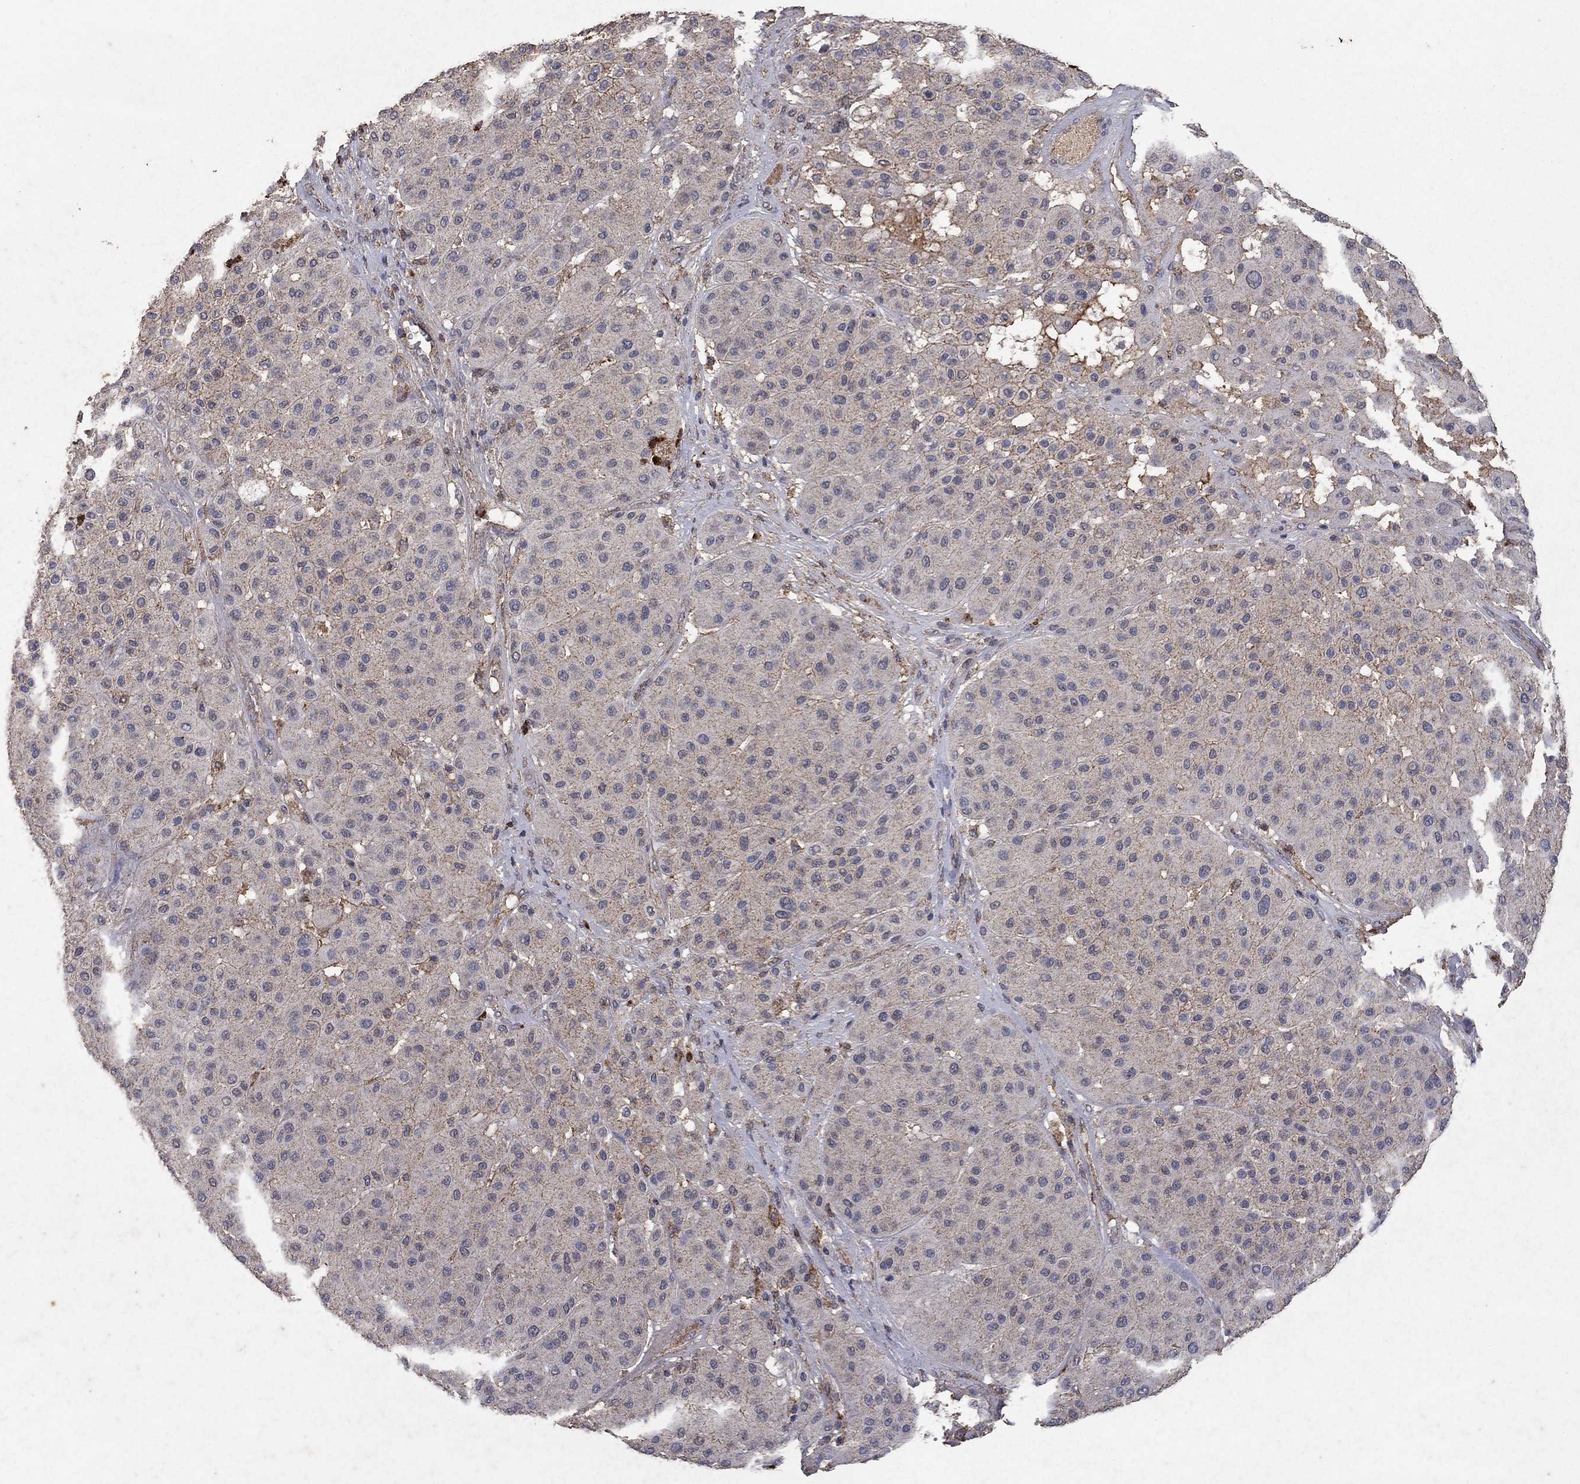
{"staining": {"intensity": "moderate", "quantity": "<25%", "location": "cytoplasmic/membranous"}, "tissue": "melanoma", "cell_type": "Tumor cells", "image_type": "cancer", "snomed": [{"axis": "morphology", "description": "Malignant melanoma, Metastatic site"}, {"axis": "topography", "description": "Smooth muscle"}], "caption": "Human malignant melanoma (metastatic site) stained with a brown dye exhibits moderate cytoplasmic/membranous positive expression in approximately <25% of tumor cells.", "gene": "CD24", "patient": {"sex": "male", "age": 41}}